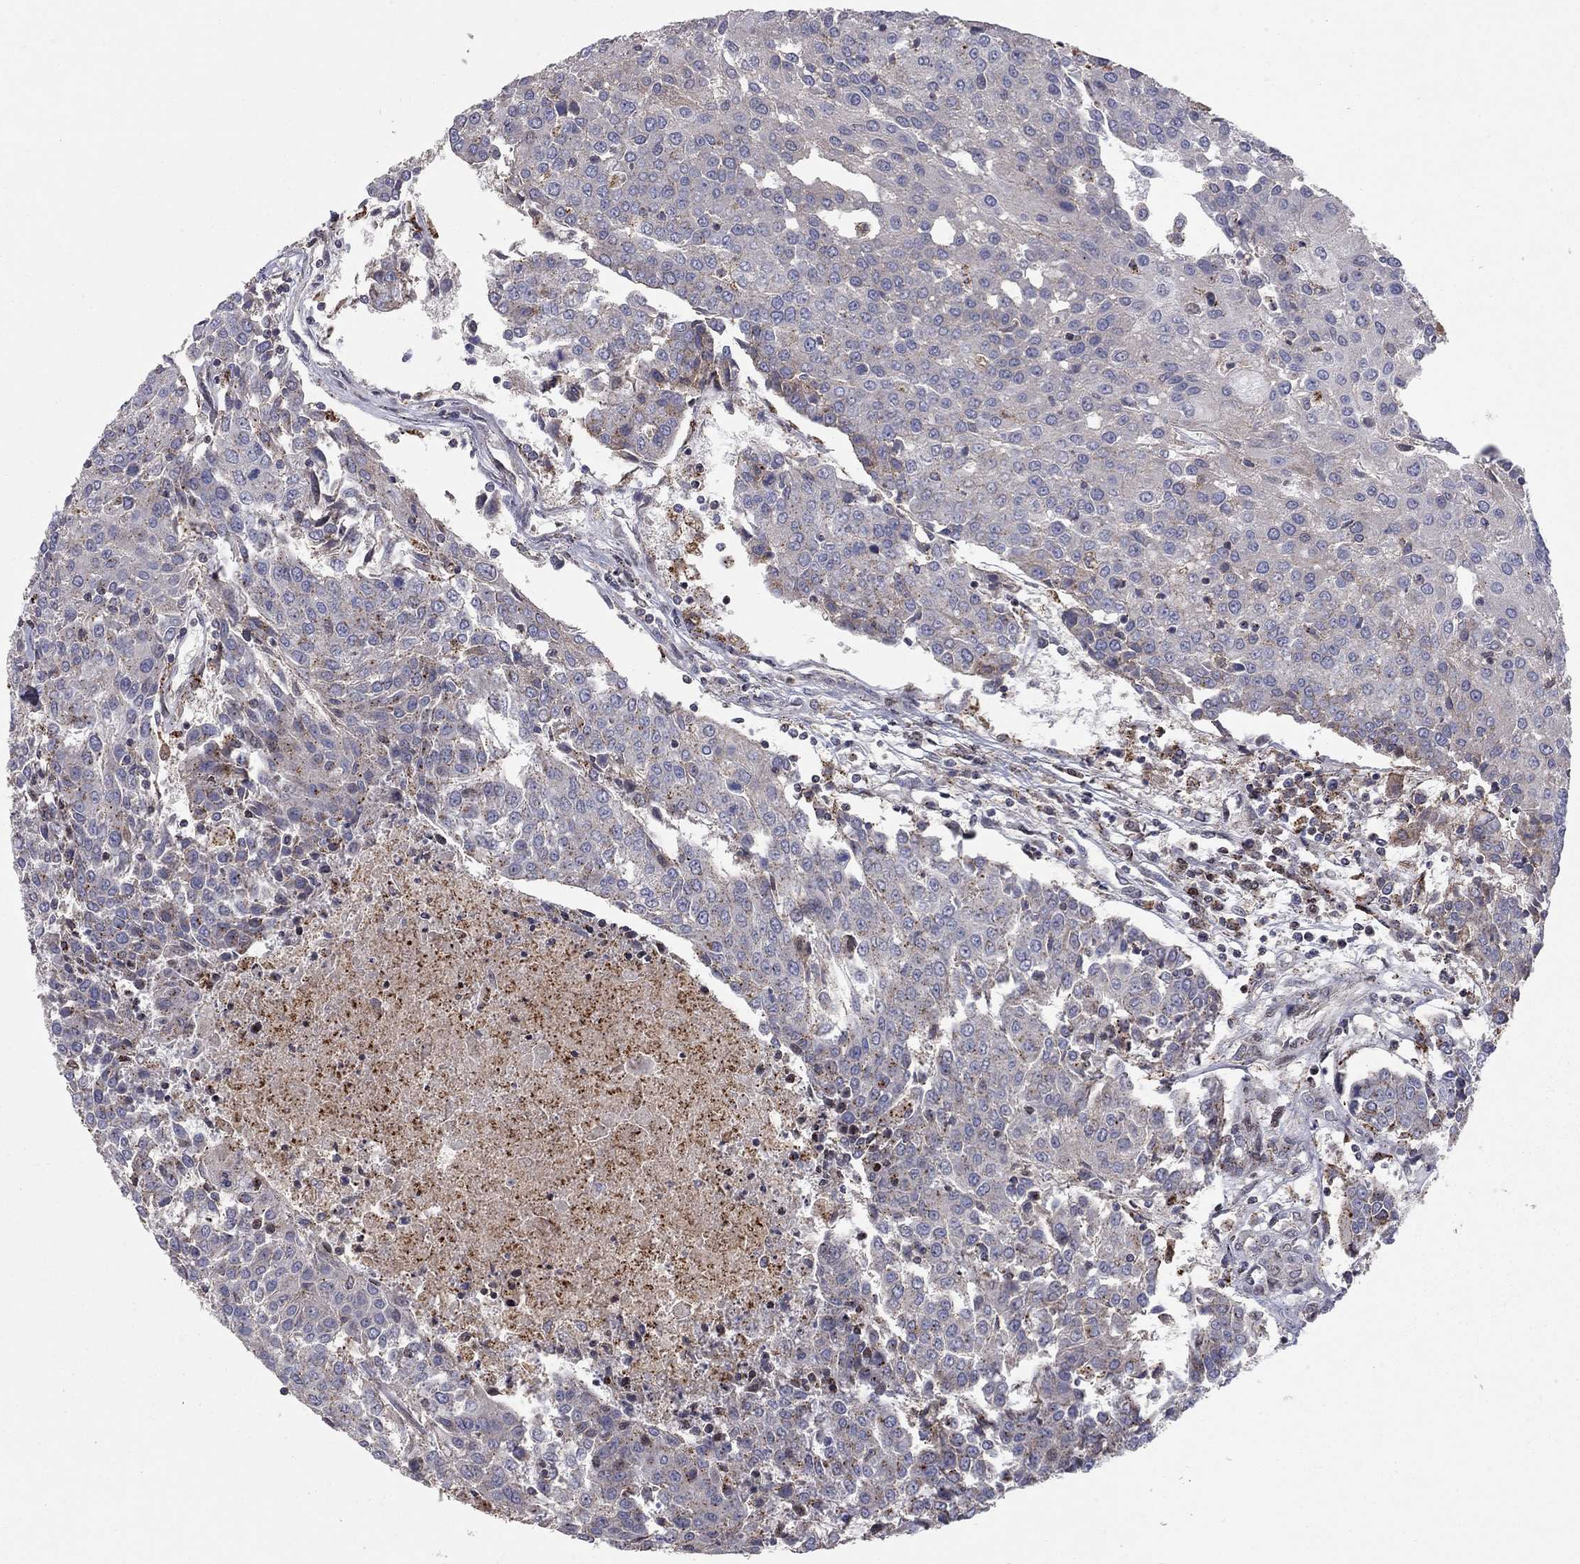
{"staining": {"intensity": "strong", "quantity": "<25%", "location": "cytoplasmic/membranous"}, "tissue": "urothelial cancer", "cell_type": "Tumor cells", "image_type": "cancer", "snomed": [{"axis": "morphology", "description": "Urothelial carcinoma, High grade"}, {"axis": "topography", "description": "Urinary bladder"}], "caption": "Protein analysis of urothelial cancer tissue reveals strong cytoplasmic/membranous positivity in about <25% of tumor cells. Immunohistochemistry stains the protein in brown and the nuclei are stained blue.", "gene": "ERN2", "patient": {"sex": "female", "age": 85}}